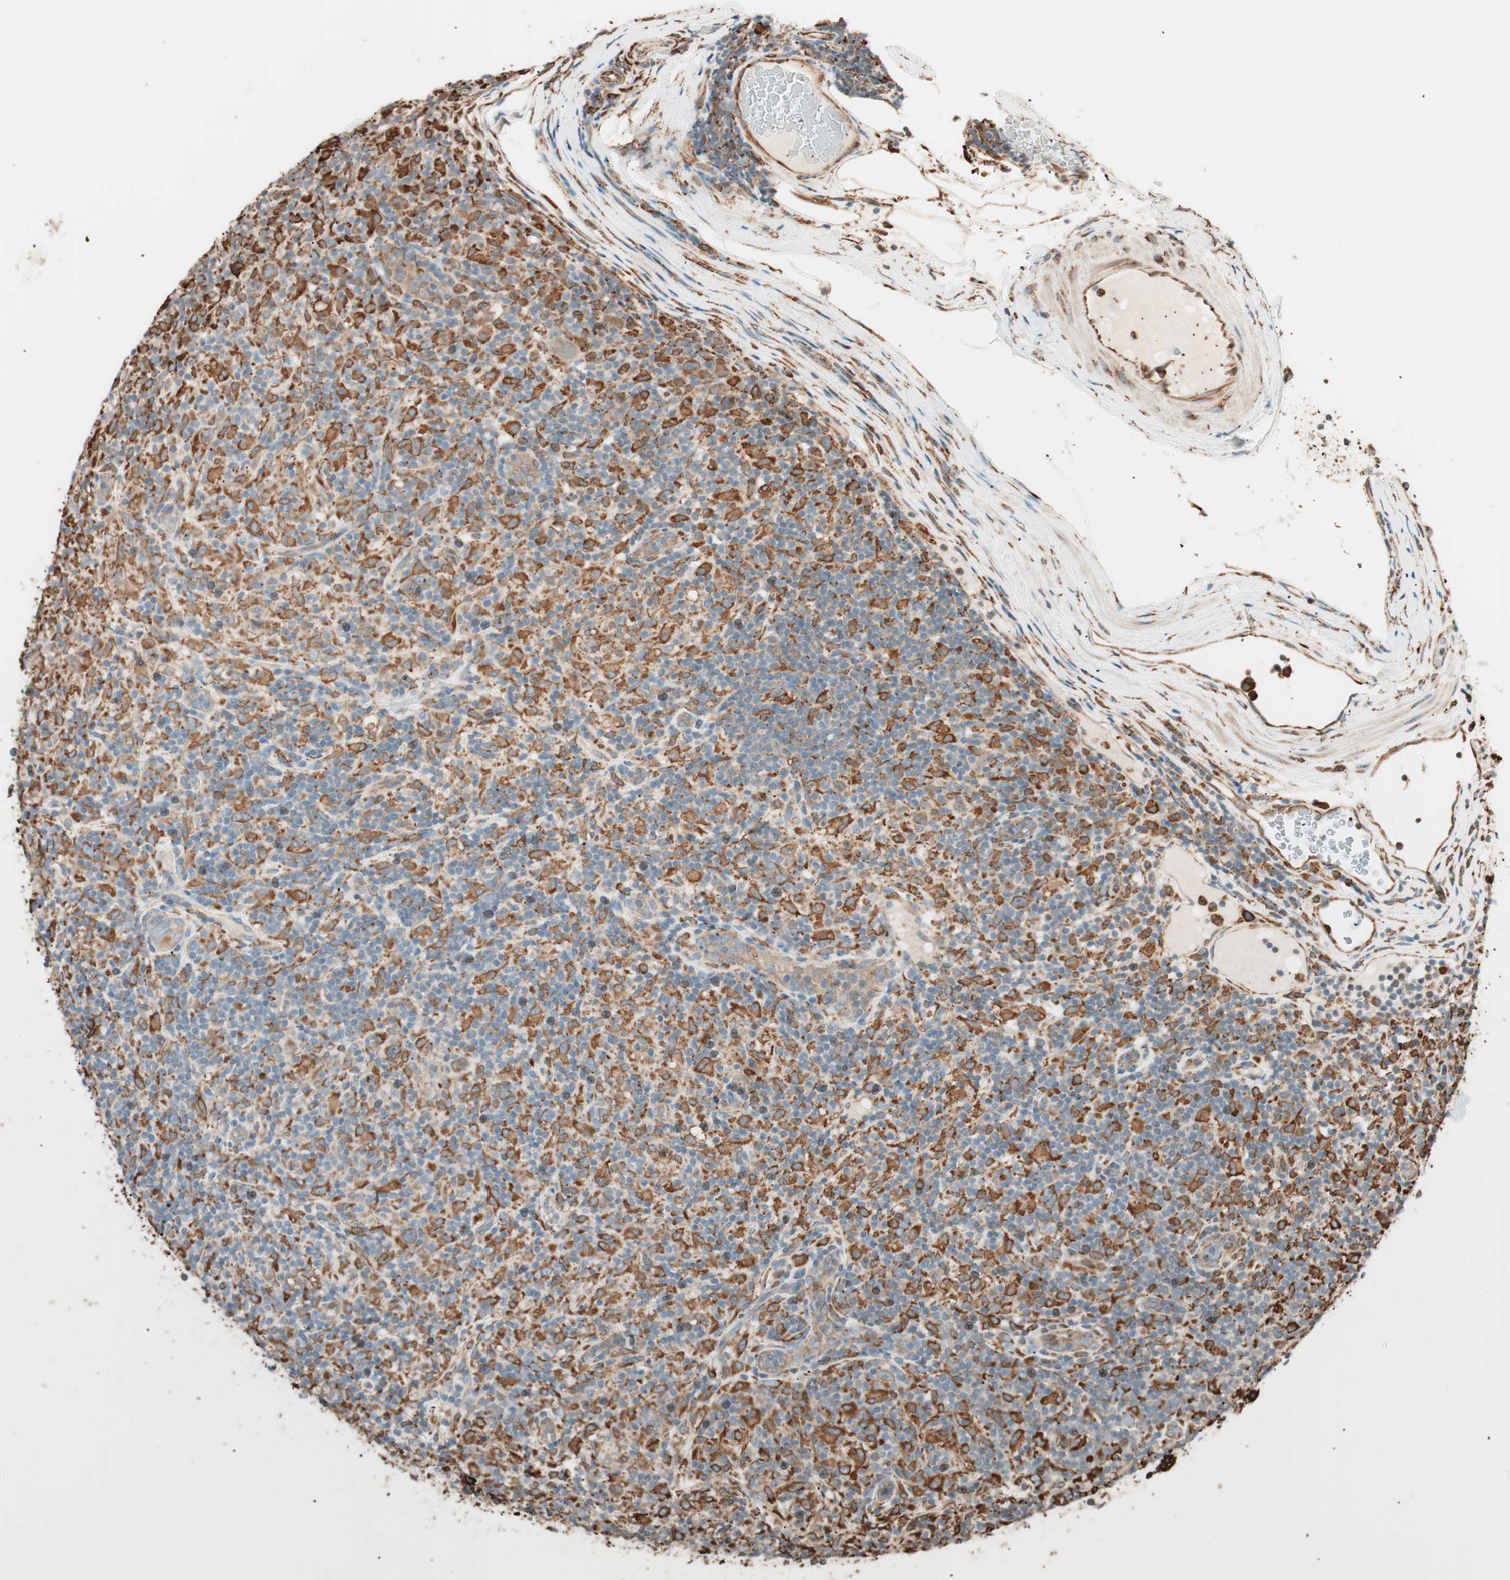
{"staining": {"intensity": "moderate", "quantity": "25%-75%", "location": "cytoplasmic/membranous"}, "tissue": "lymphoma", "cell_type": "Tumor cells", "image_type": "cancer", "snomed": [{"axis": "morphology", "description": "Hodgkin's disease, NOS"}, {"axis": "topography", "description": "Lymph node"}], "caption": "There is medium levels of moderate cytoplasmic/membranous staining in tumor cells of lymphoma, as demonstrated by immunohistochemical staining (brown color).", "gene": "VEGFA", "patient": {"sex": "male", "age": 70}}